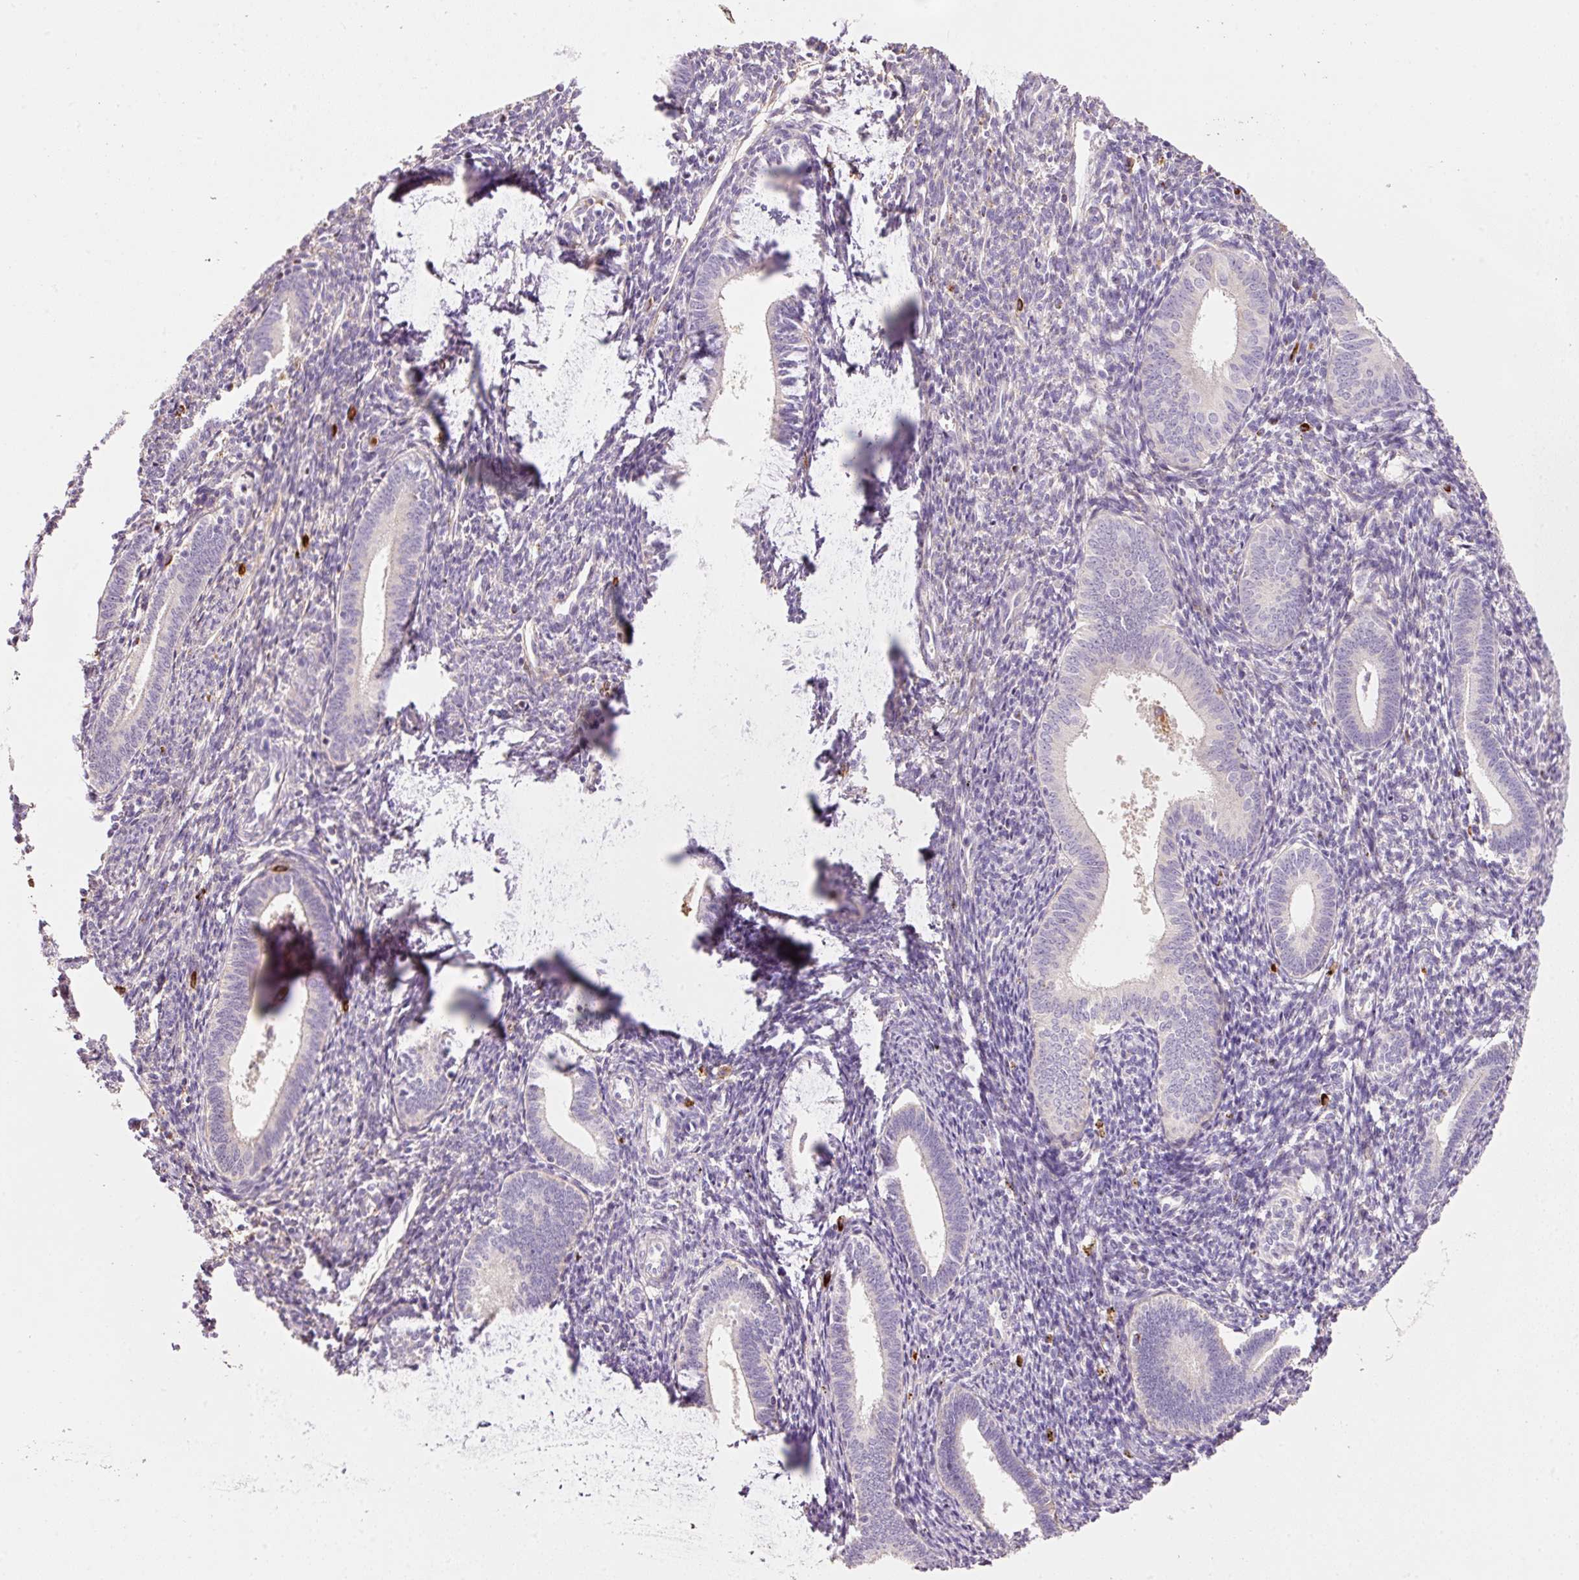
{"staining": {"intensity": "negative", "quantity": "none", "location": "none"}, "tissue": "endometrium", "cell_type": "Cells in endometrial stroma", "image_type": "normal", "snomed": [{"axis": "morphology", "description": "Normal tissue, NOS"}, {"axis": "topography", "description": "Endometrium"}], "caption": "The histopathology image demonstrates no staining of cells in endometrial stroma in normal endometrium.", "gene": "TMC8", "patient": {"sex": "female", "age": 41}}